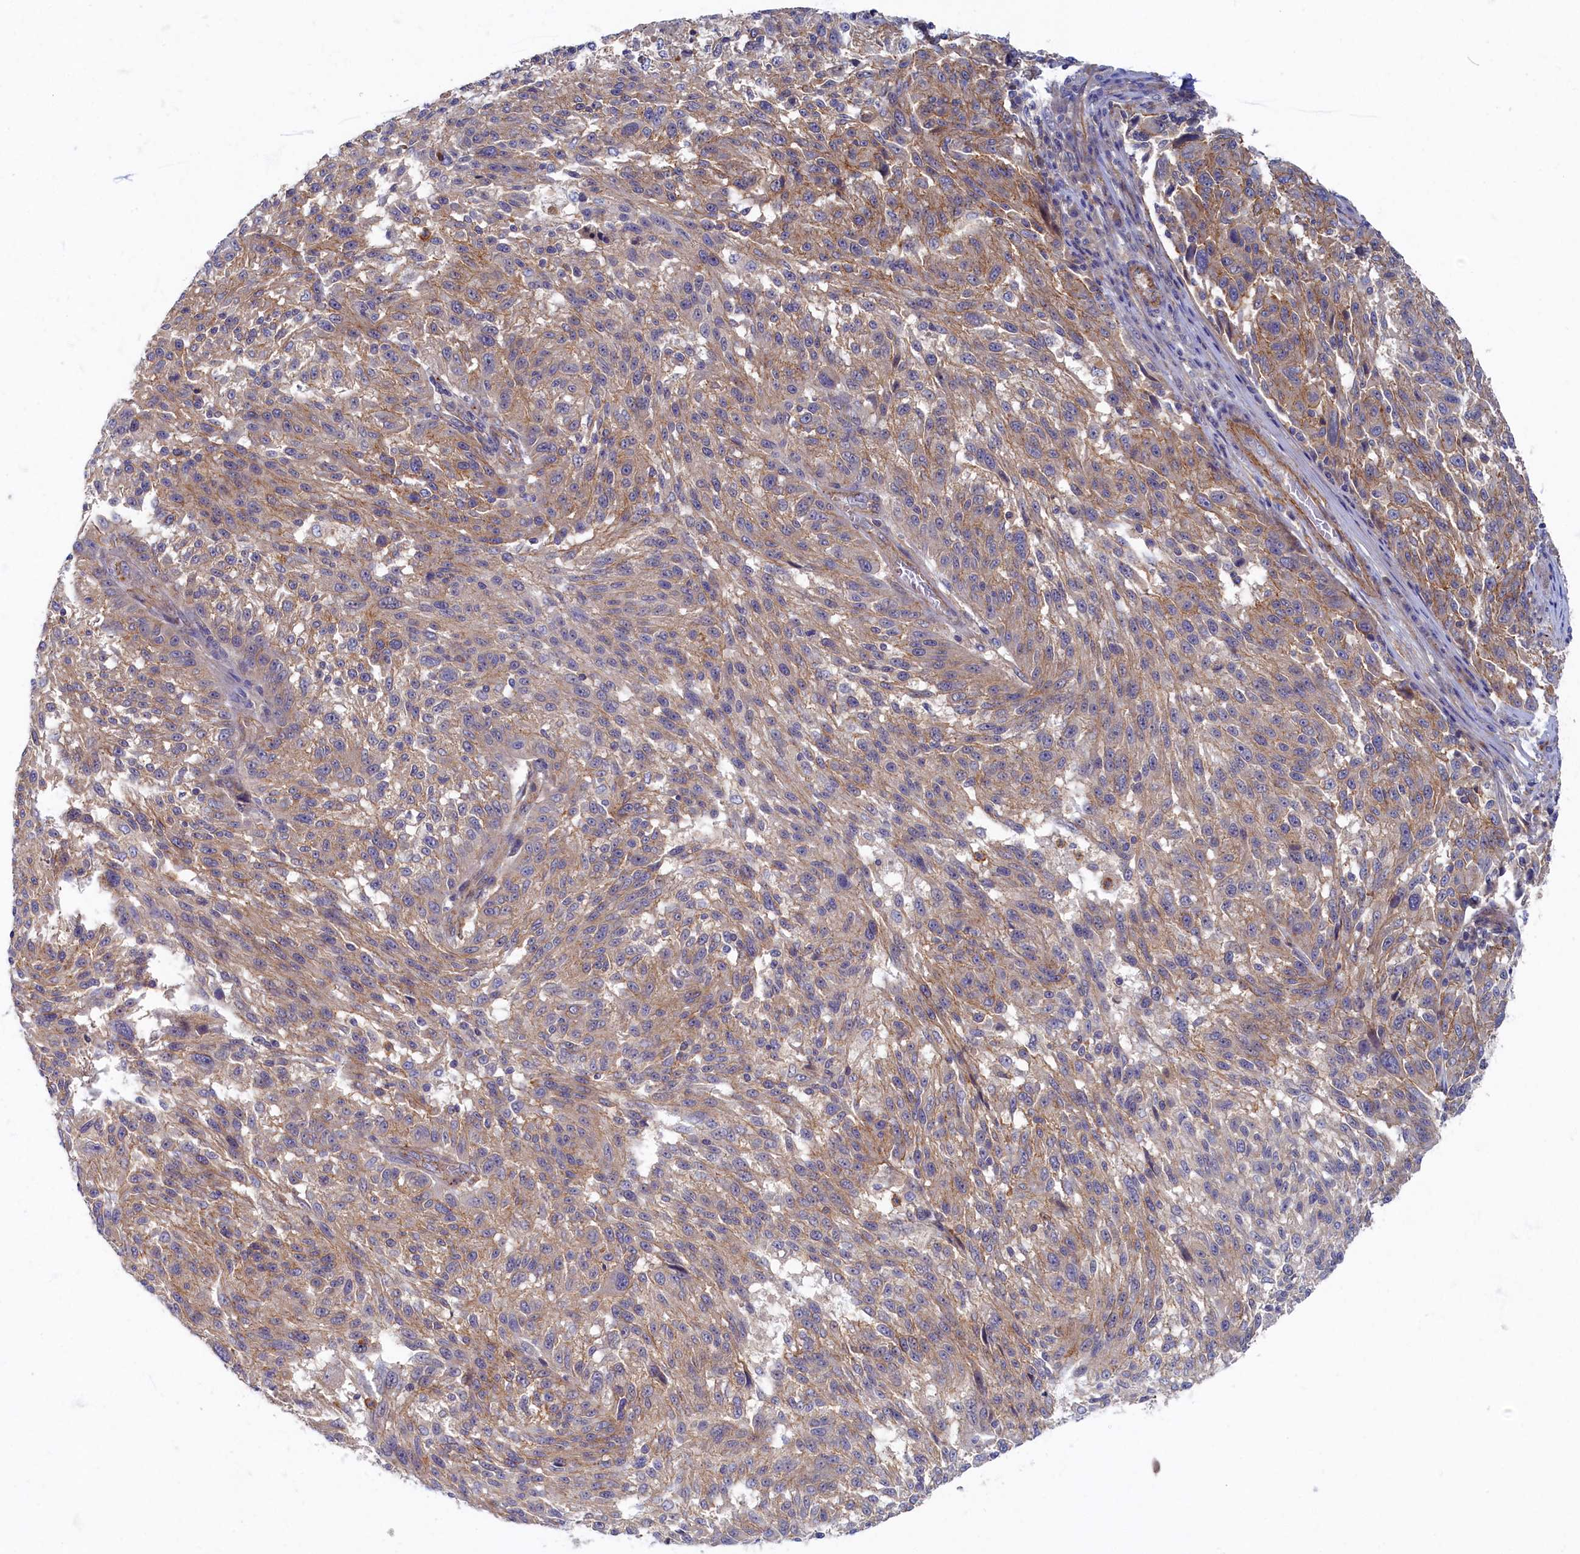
{"staining": {"intensity": "moderate", "quantity": "25%-75%", "location": "cytoplasmic/membranous"}, "tissue": "melanoma", "cell_type": "Tumor cells", "image_type": "cancer", "snomed": [{"axis": "morphology", "description": "Malignant melanoma, NOS"}, {"axis": "topography", "description": "Skin"}], "caption": "A medium amount of moderate cytoplasmic/membranous expression is seen in approximately 25%-75% of tumor cells in malignant melanoma tissue.", "gene": "PSMG2", "patient": {"sex": "male", "age": 53}}